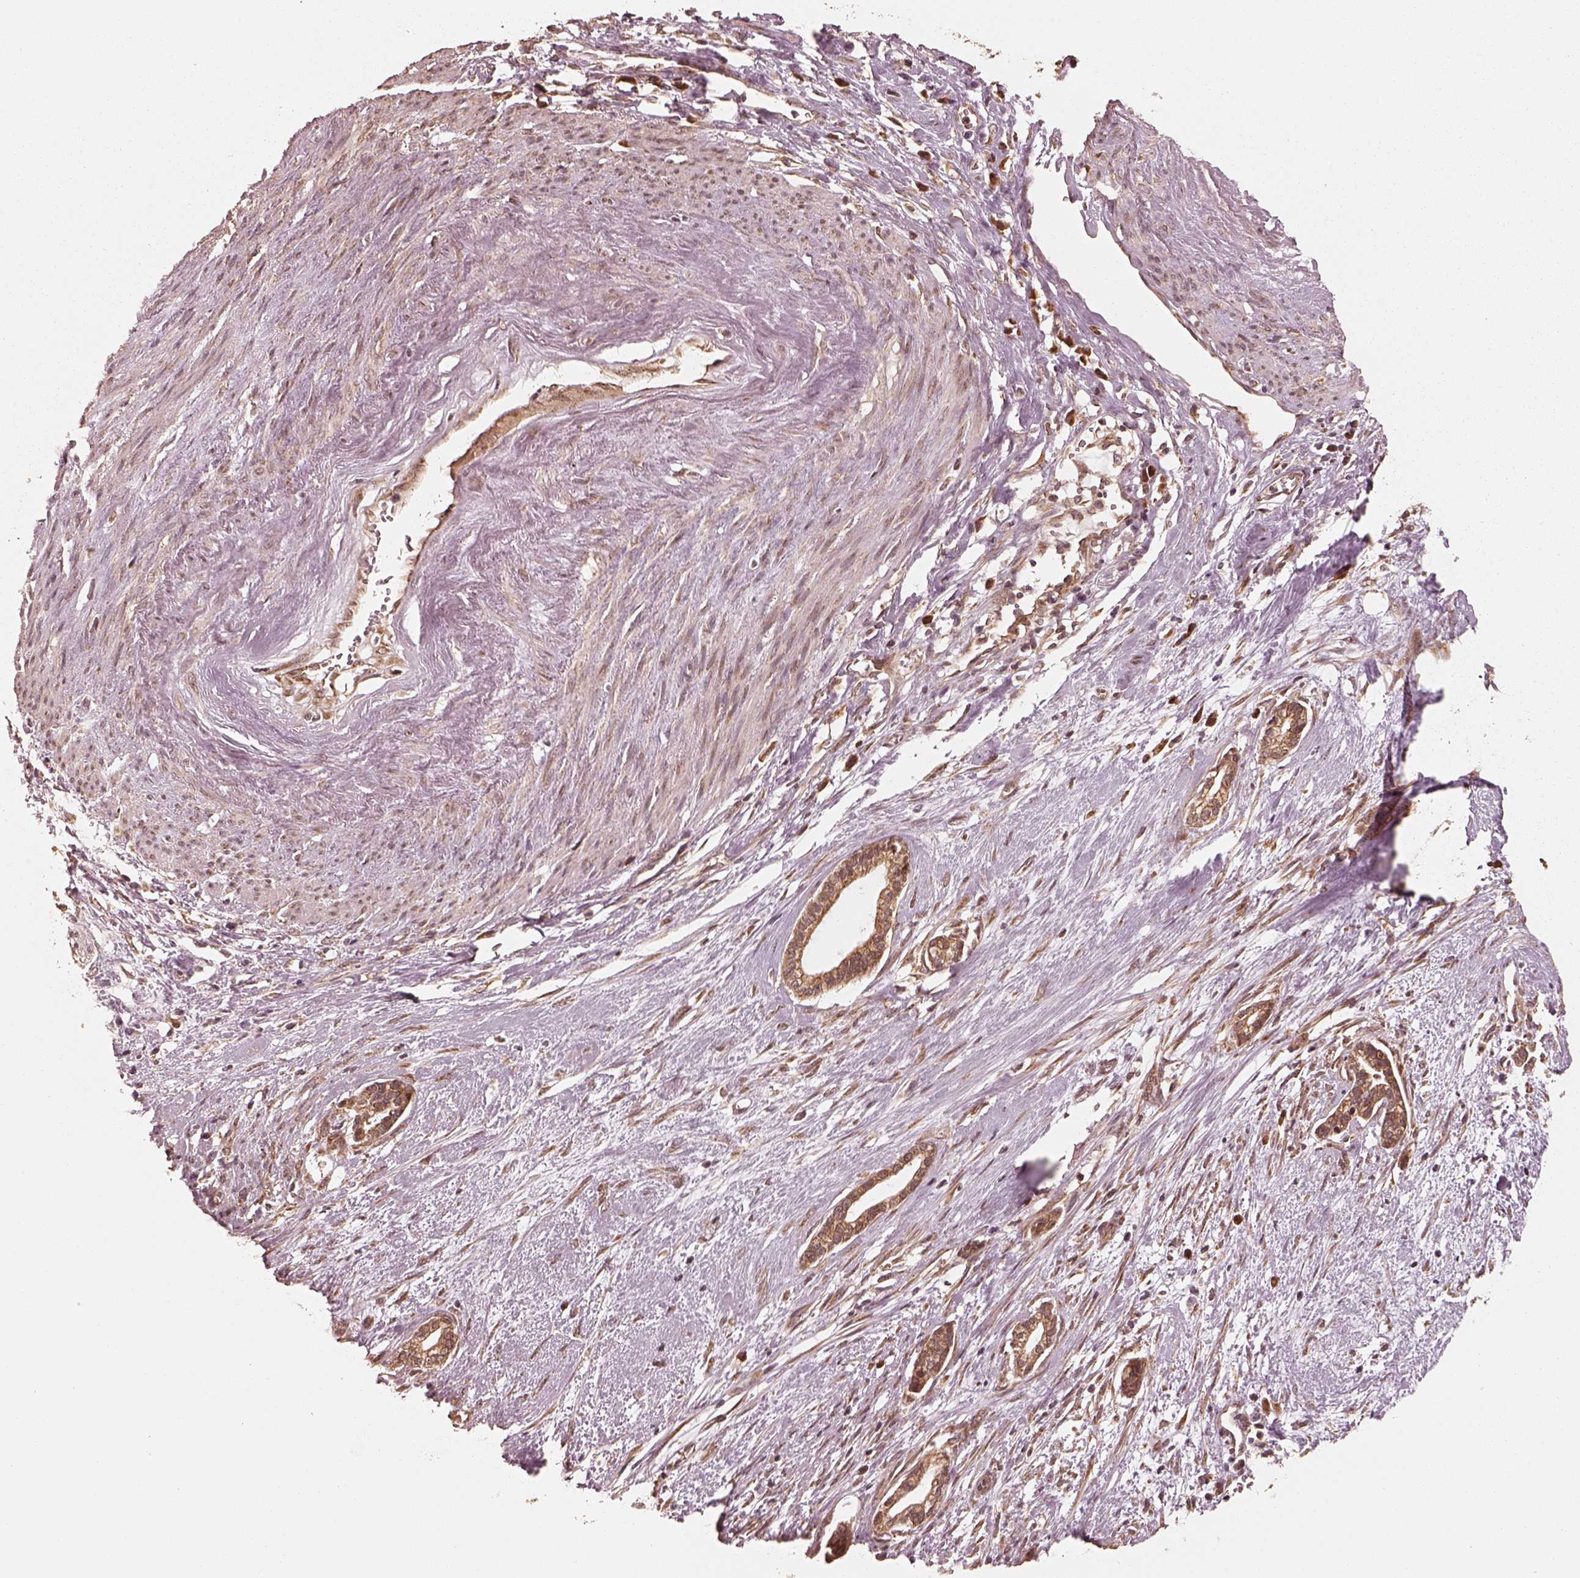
{"staining": {"intensity": "moderate", "quantity": ">75%", "location": "cytoplasmic/membranous"}, "tissue": "cervical cancer", "cell_type": "Tumor cells", "image_type": "cancer", "snomed": [{"axis": "morphology", "description": "Adenocarcinoma, NOS"}, {"axis": "topography", "description": "Cervix"}], "caption": "IHC (DAB (3,3'-diaminobenzidine)) staining of human adenocarcinoma (cervical) displays moderate cytoplasmic/membranous protein expression in about >75% of tumor cells. The protein of interest is stained brown, and the nuclei are stained in blue (DAB IHC with brightfield microscopy, high magnification).", "gene": "DNAJC25", "patient": {"sex": "female", "age": 62}}